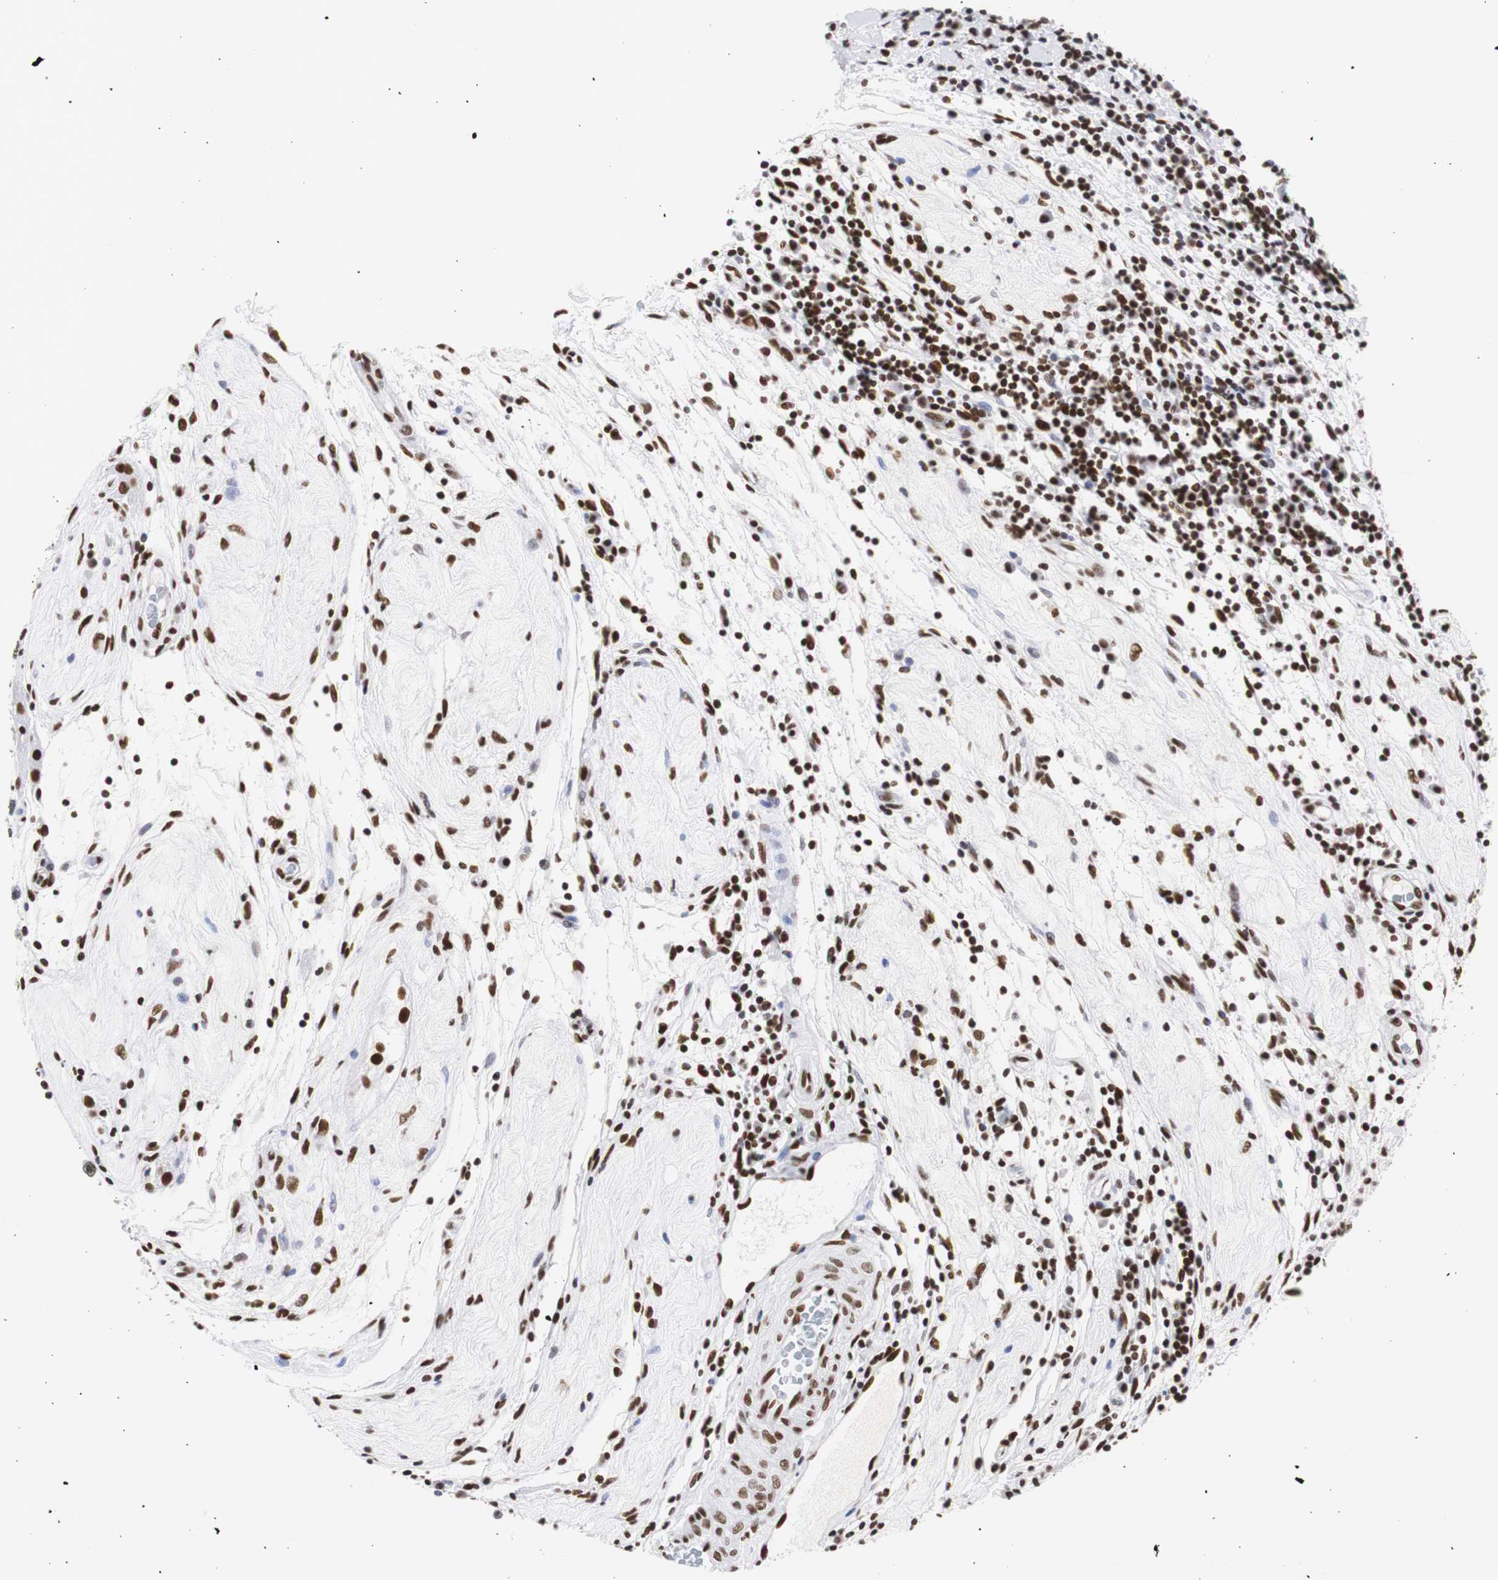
{"staining": {"intensity": "strong", "quantity": ">75%", "location": "nuclear"}, "tissue": "testis cancer", "cell_type": "Tumor cells", "image_type": "cancer", "snomed": [{"axis": "morphology", "description": "Seminoma, NOS"}, {"axis": "topography", "description": "Testis"}], "caption": "Immunohistochemistry micrograph of testis seminoma stained for a protein (brown), which displays high levels of strong nuclear expression in about >75% of tumor cells.", "gene": "HNRNPH2", "patient": {"sex": "male", "age": 43}}